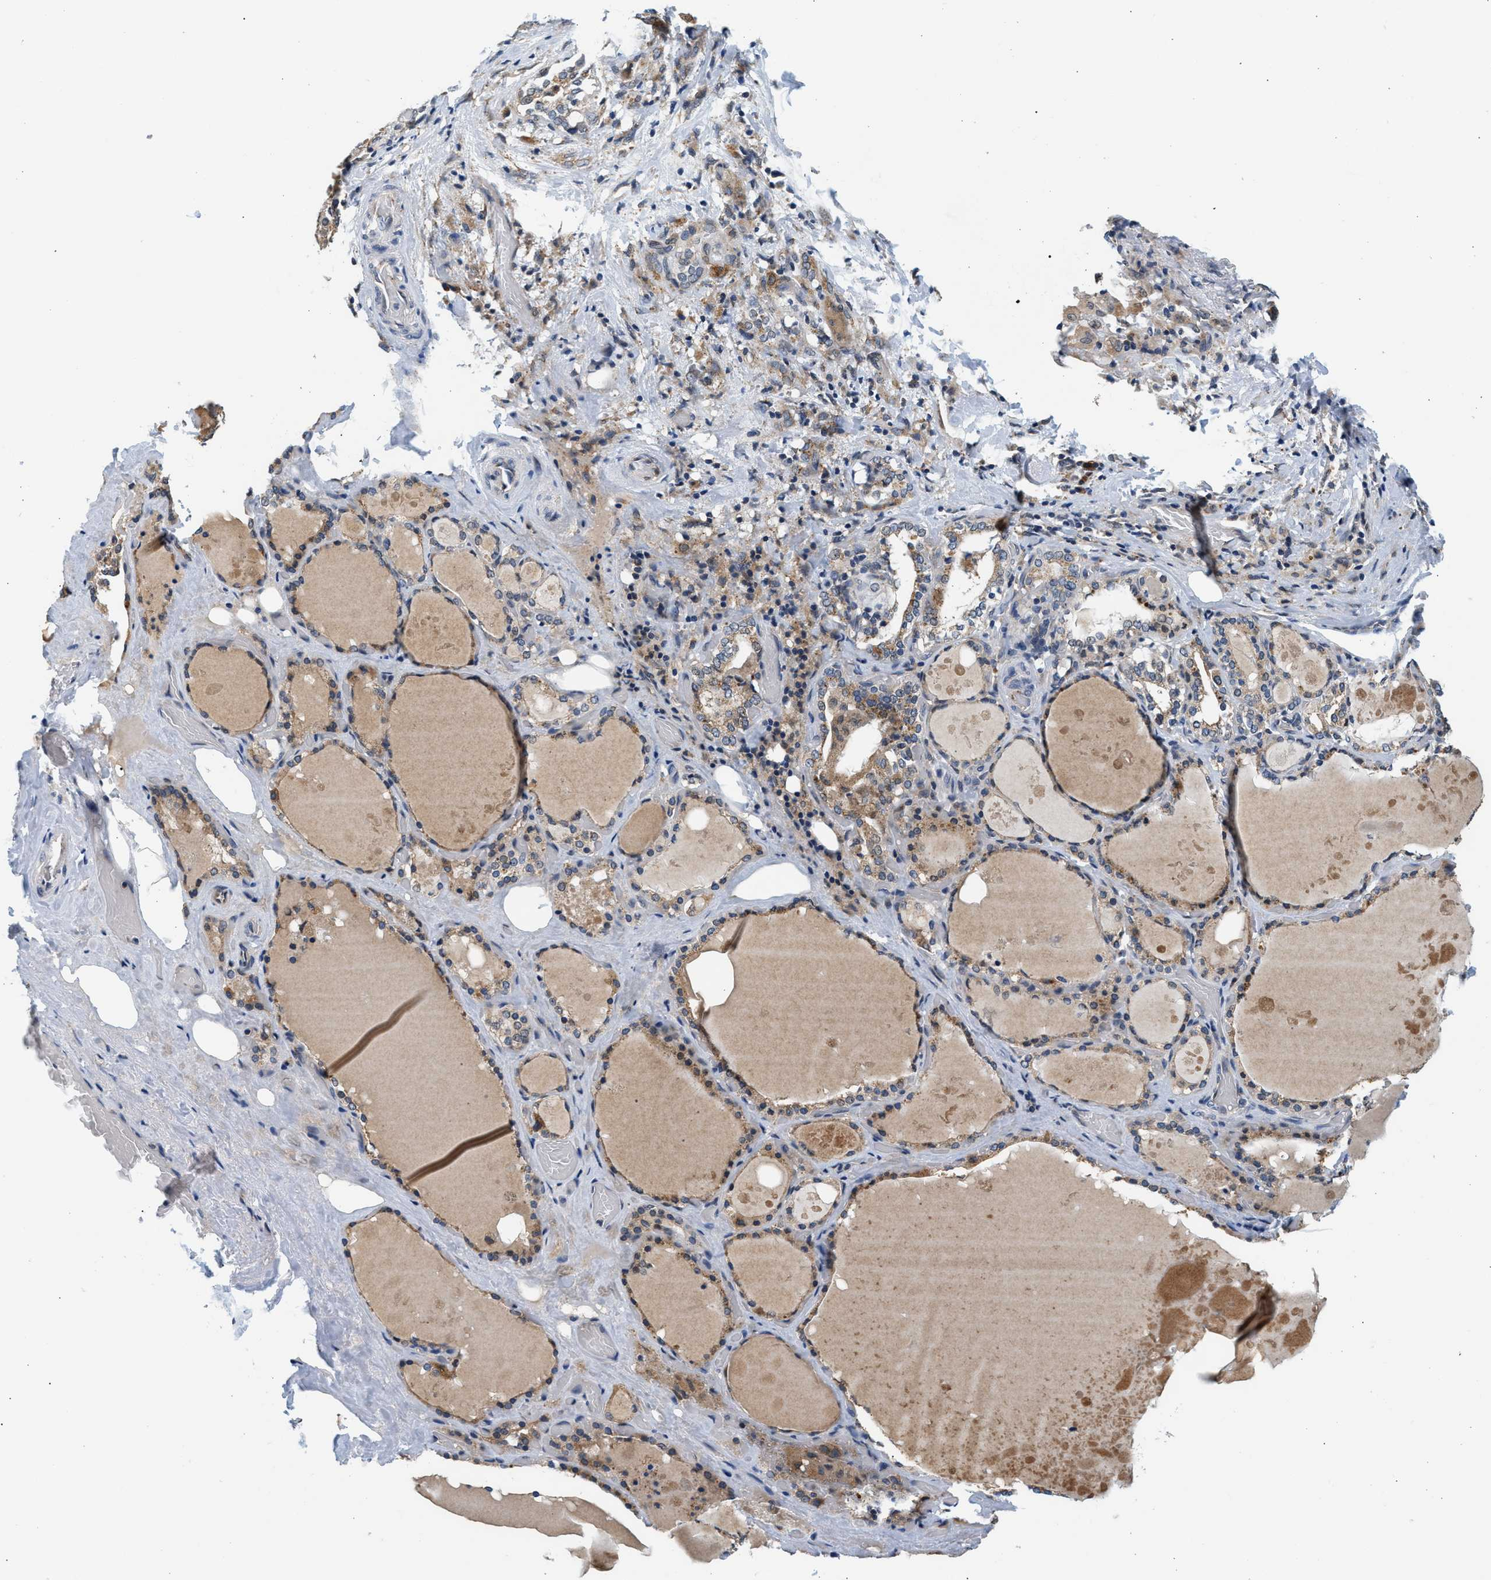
{"staining": {"intensity": "moderate", "quantity": ">75%", "location": "cytoplasmic/membranous"}, "tissue": "thyroid gland", "cell_type": "Glandular cells", "image_type": "normal", "snomed": [{"axis": "morphology", "description": "Normal tissue, NOS"}, {"axis": "topography", "description": "Thyroid gland"}], "caption": "This micrograph exhibits benign thyroid gland stained with IHC to label a protein in brown. The cytoplasmic/membranous of glandular cells show moderate positivity for the protein. Nuclei are counter-stained blue.", "gene": "KCNMB2", "patient": {"sex": "male", "age": 61}}